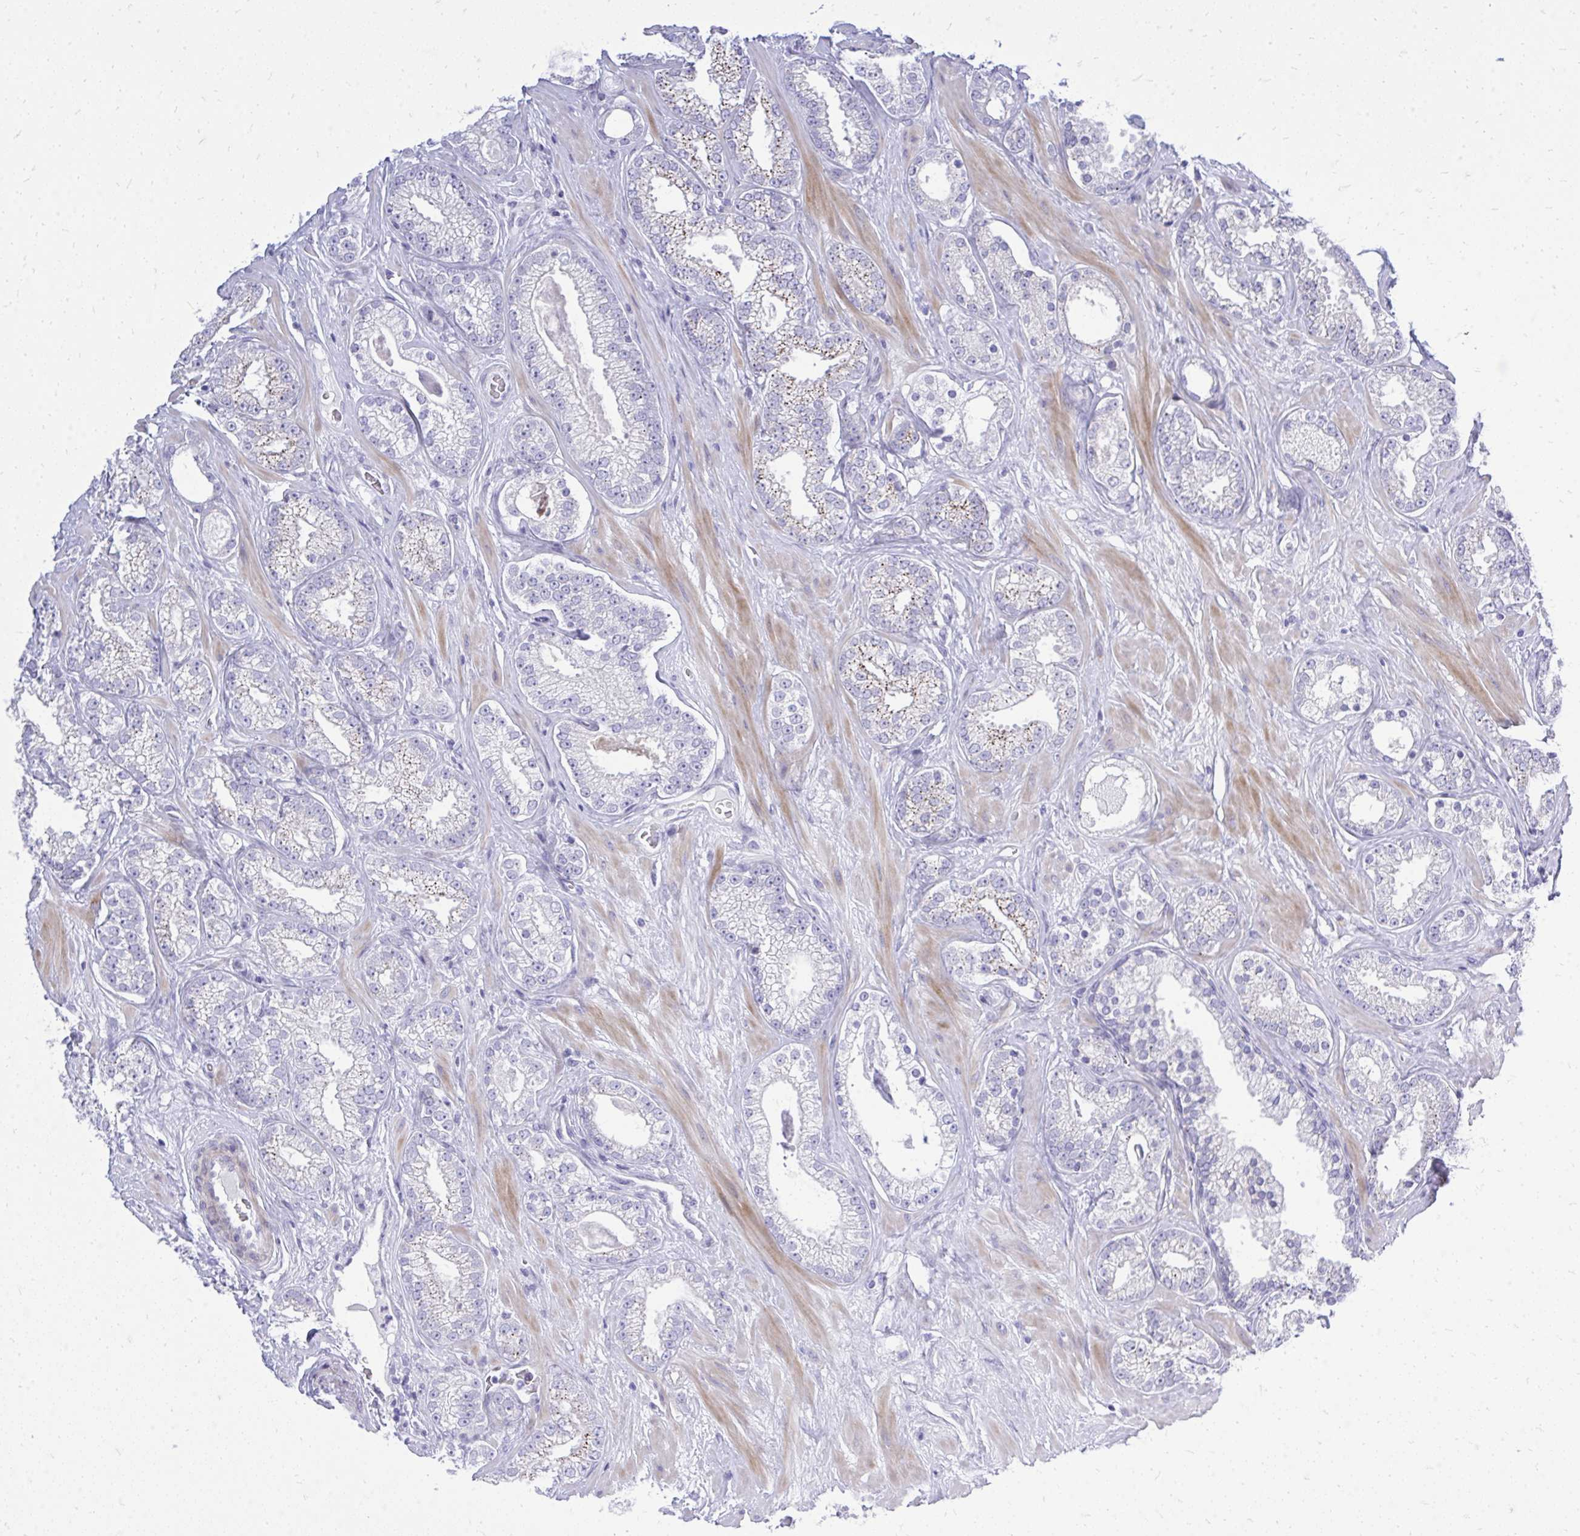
{"staining": {"intensity": "moderate", "quantity": "<25%", "location": "cytoplasmic/membranous"}, "tissue": "prostate cancer", "cell_type": "Tumor cells", "image_type": "cancer", "snomed": [{"axis": "morphology", "description": "Adenocarcinoma, High grade"}, {"axis": "topography", "description": "Prostate"}], "caption": "Human prostate cancer stained with a brown dye demonstrates moderate cytoplasmic/membranous positive expression in about <25% of tumor cells.", "gene": "GABRA1", "patient": {"sex": "male", "age": 66}}